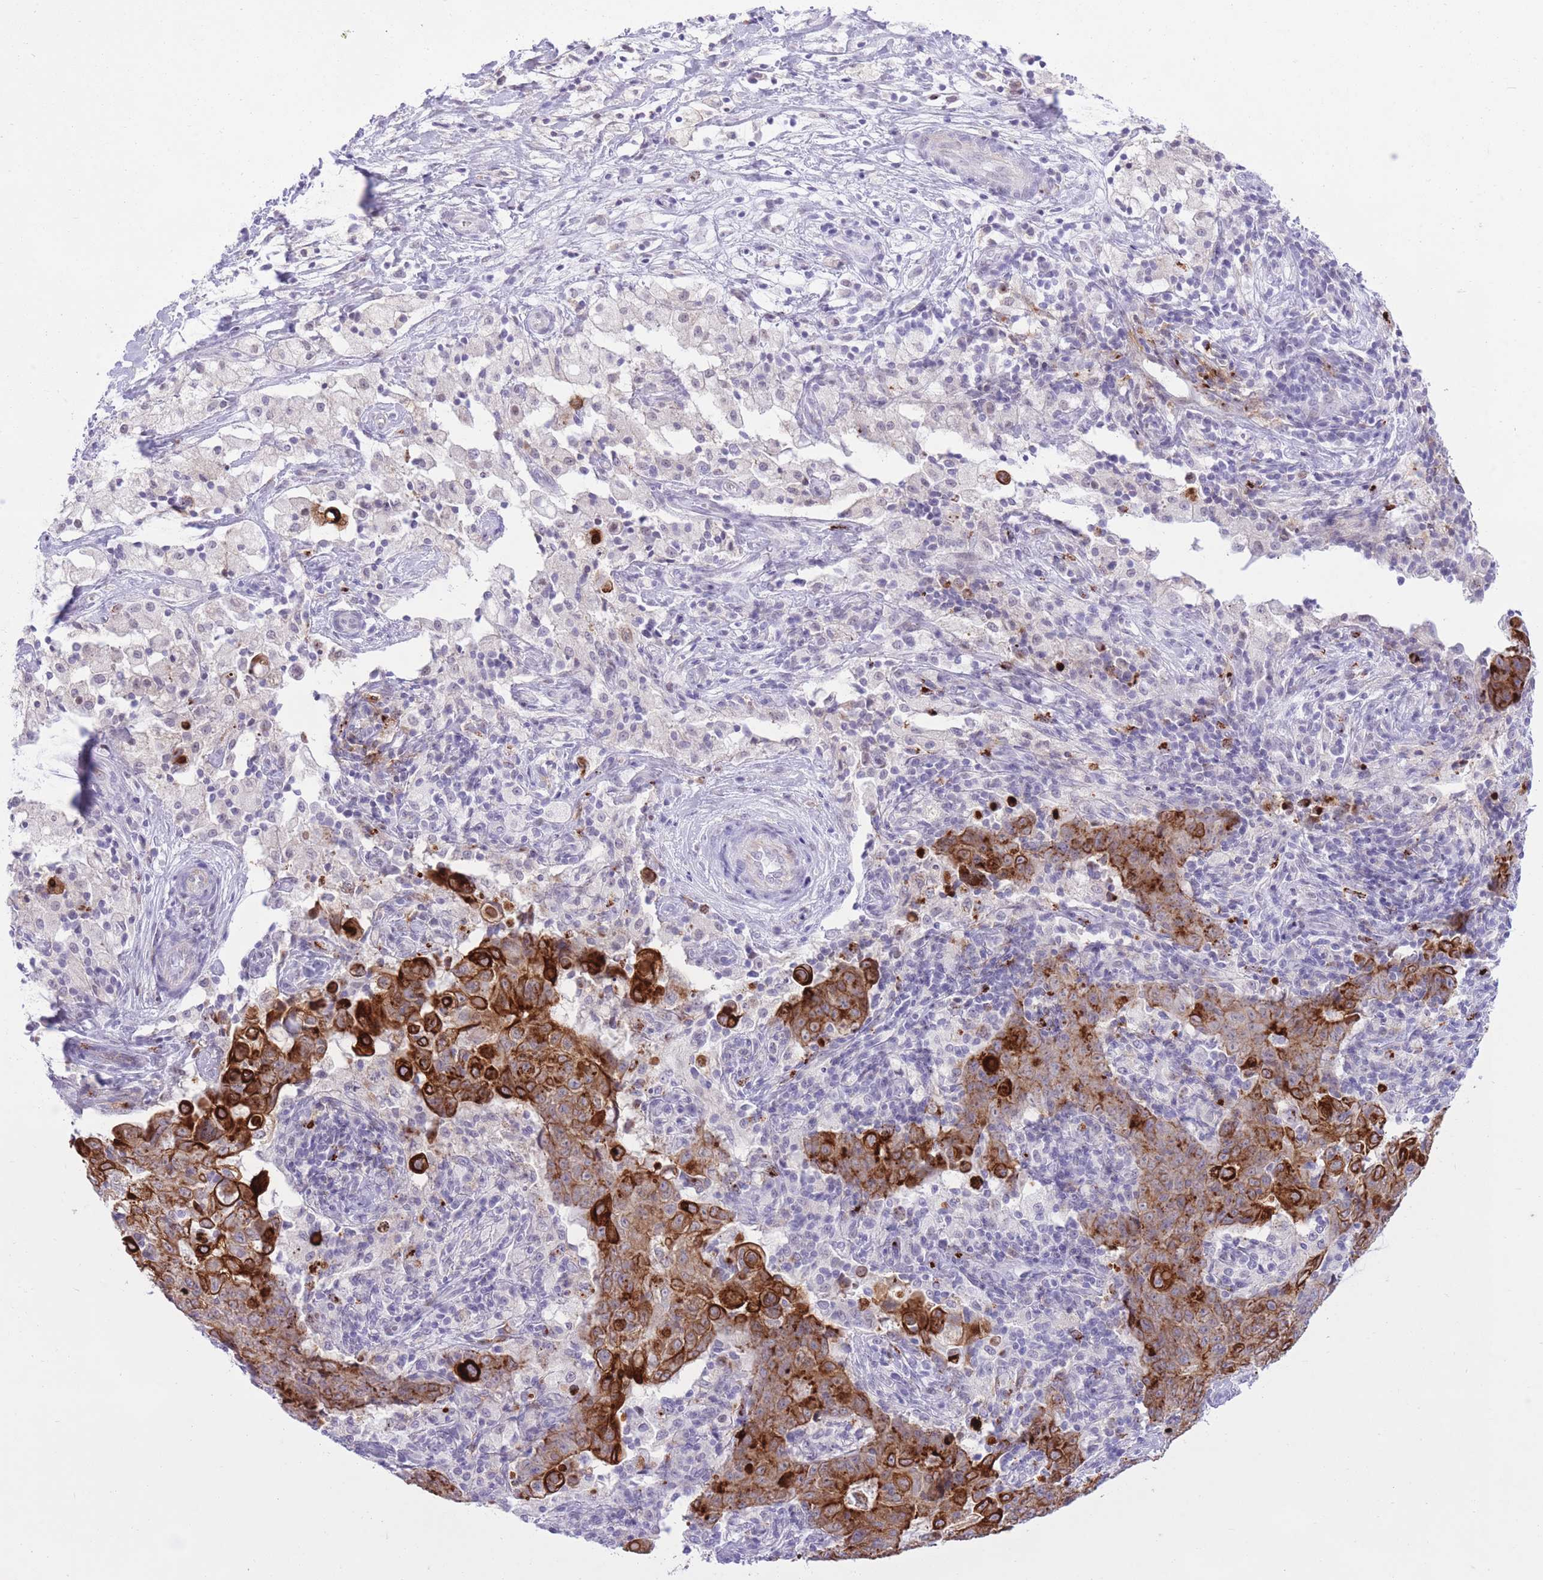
{"staining": {"intensity": "strong", "quantity": "25%-75%", "location": "cytoplasmic/membranous"}, "tissue": "ovarian cancer", "cell_type": "Tumor cells", "image_type": "cancer", "snomed": [{"axis": "morphology", "description": "Carcinoma, endometroid"}, {"axis": "topography", "description": "Ovary"}], "caption": "The immunohistochemical stain highlights strong cytoplasmic/membranous expression in tumor cells of endometroid carcinoma (ovarian) tissue.", "gene": "MEIS3", "patient": {"sex": "female", "age": 42}}